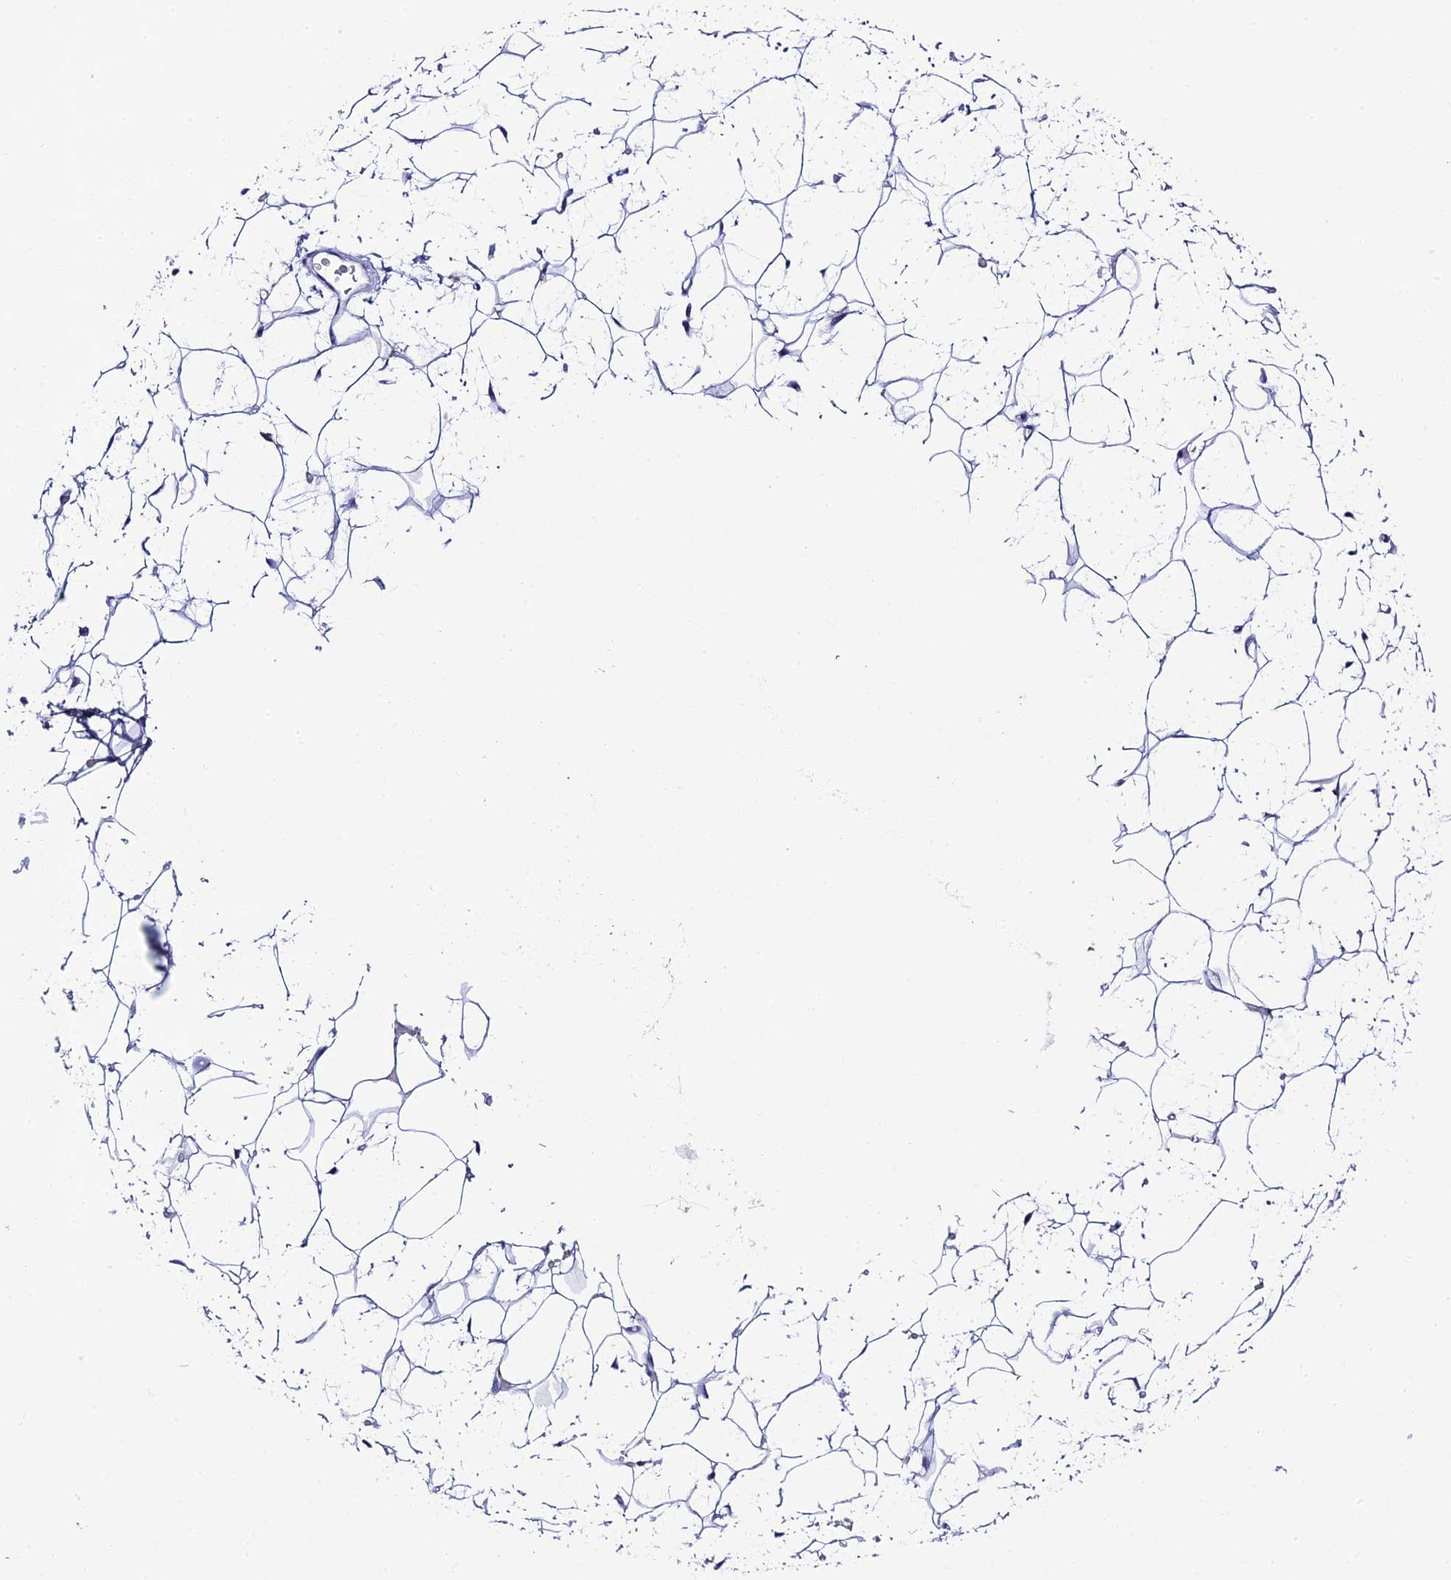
{"staining": {"intensity": "negative", "quantity": "none", "location": "none"}, "tissue": "adipose tissue", "cell_type": "Adipocytes", "image_type": "normal", "snomed": [{"axis": "morphology", "description": "Normal tissue, NOS"}, {"axis": "topography", "description": "Breast"}], "caption": "High magnification brightfield microscopy of unremarkable adipose tissue stained with DAB (brown) and counterstained with hematoxylin (blue): adipocytes show no significant positivity.", "gene": "C12orf29", "patient": {"sex": "female", "age": 26}}